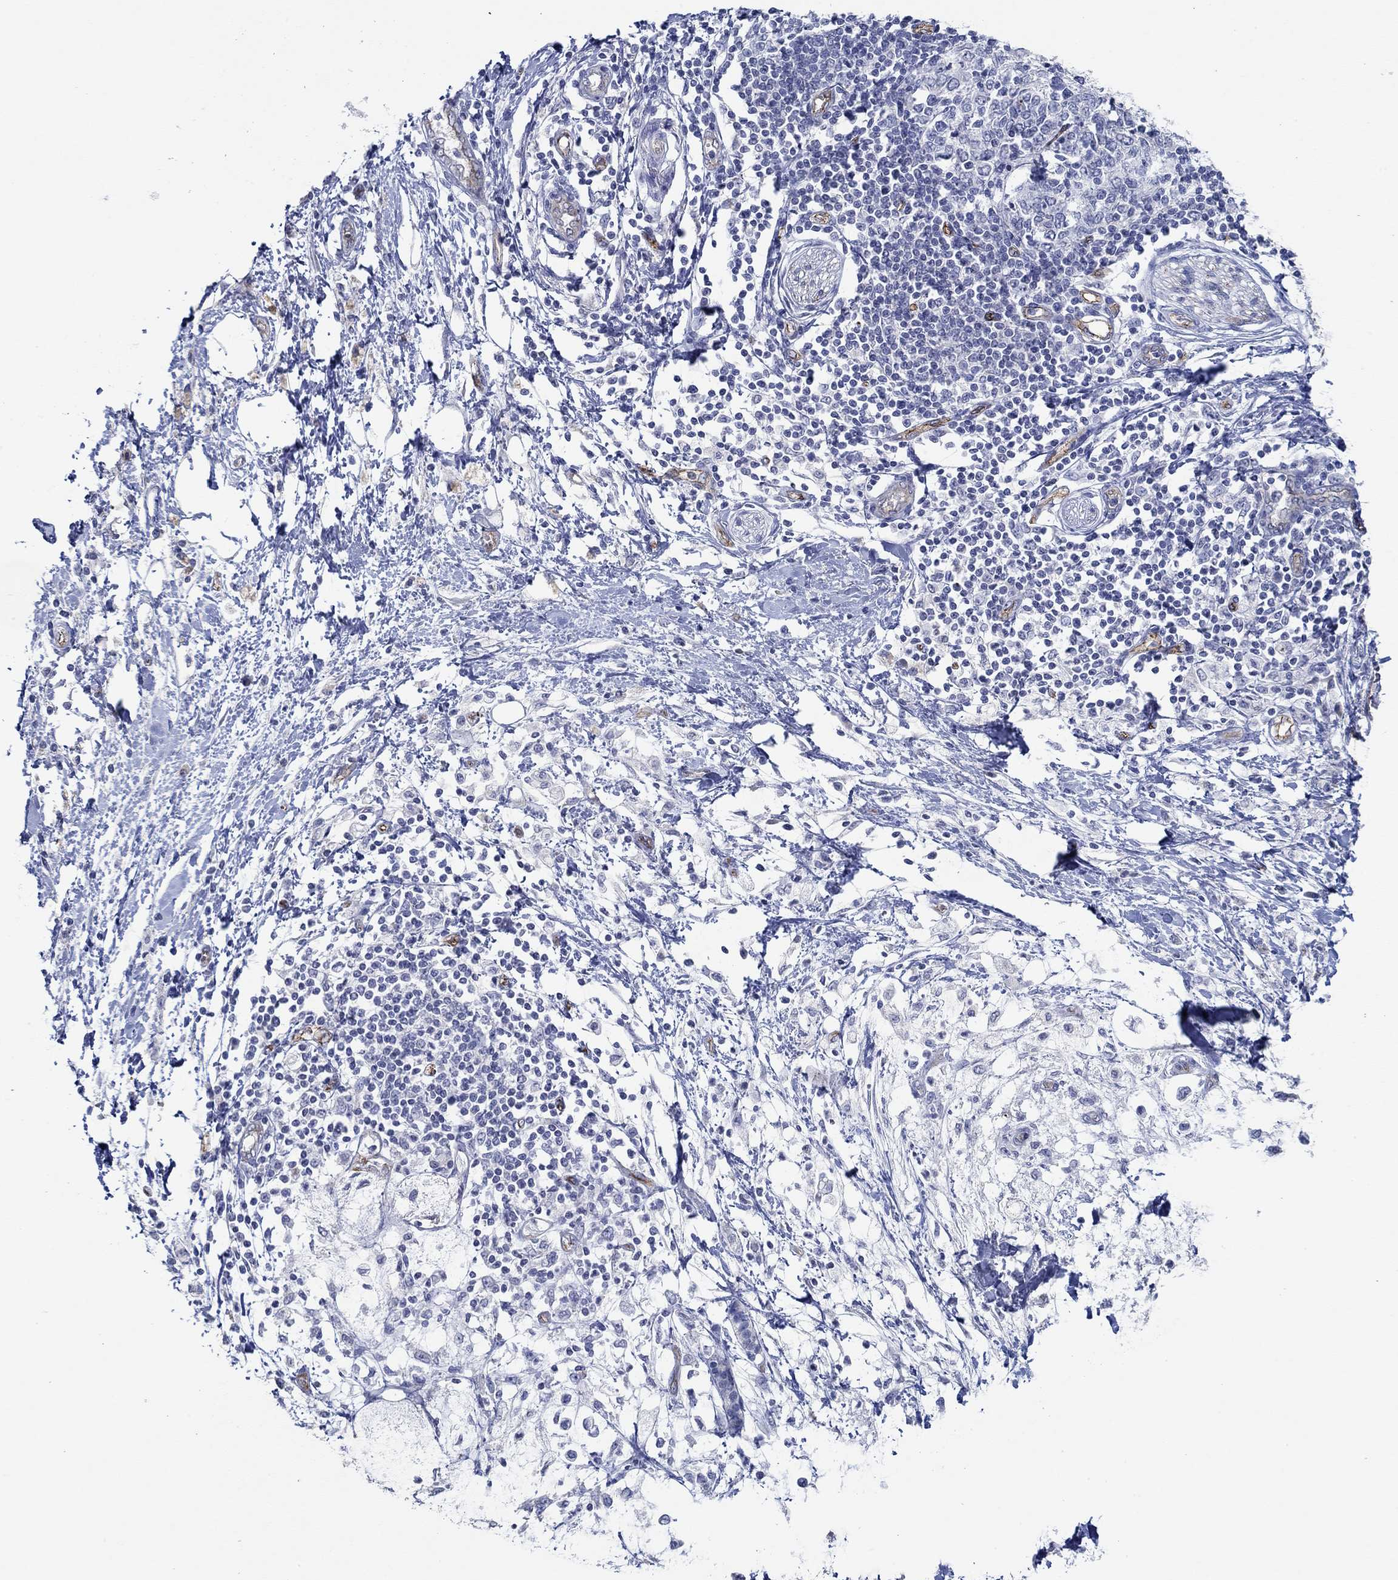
{"staining": {"intensity": "negative", "quantity": "none", "location": "none"}, "tissue": "pancreatic cancer", "cell_type": "Tumor cells", "image_type": "cancer", "snomed": [{"axis": "morphology", "description": "Normal tissue, NOS"}, {"axis": "morphology", "description": "Adenocarcinoma, NOS"}, {"axis": "topography", "description": "Pancreas"}, {"axis": "topography", "description": "Duodenum"}], "caption": "IHC of adenocarcinoma (pancreatic) demonstrates no positivity in tumor cells.", "gene": "GJA5", "patient": {"sex": "female", "age": 60}}